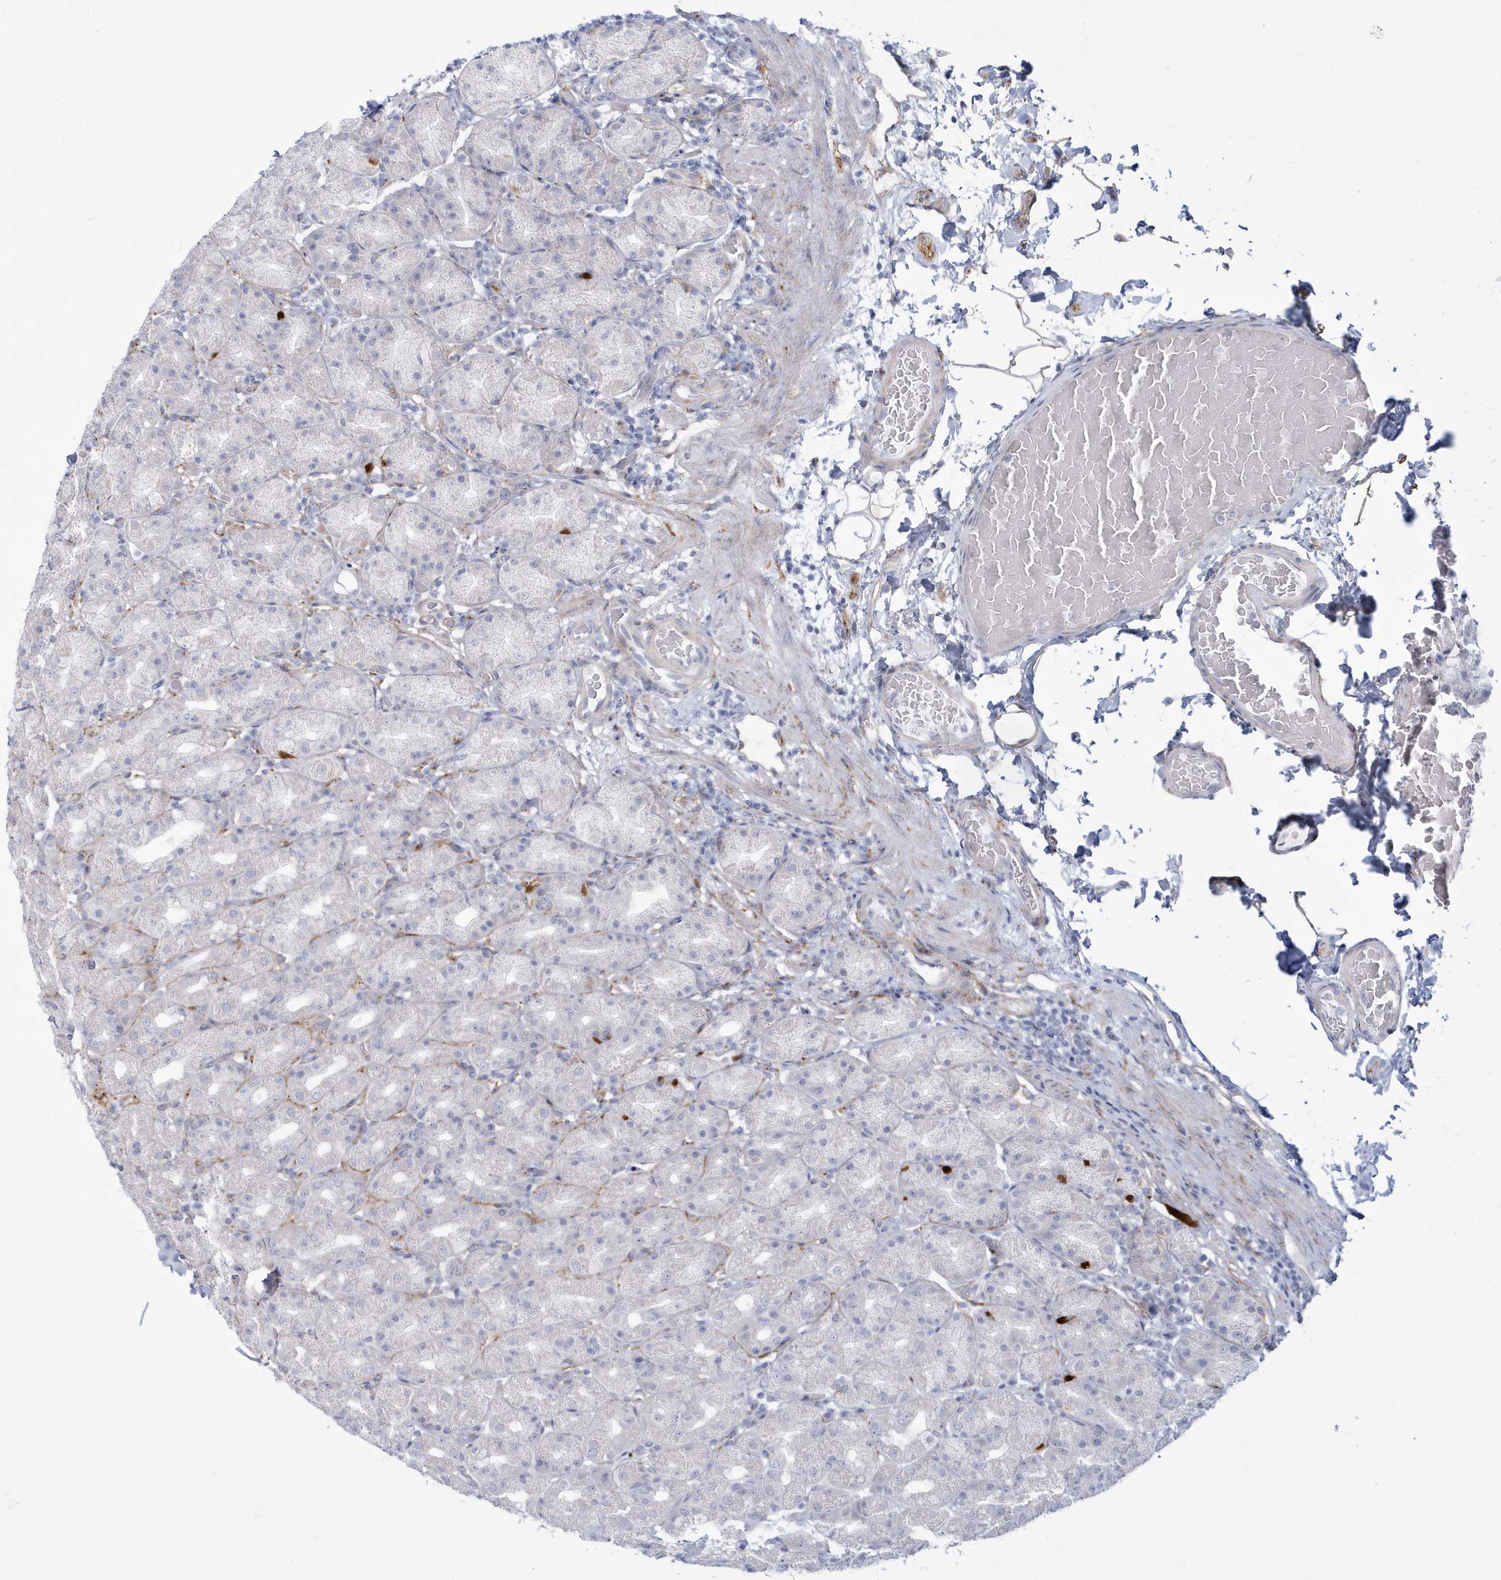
{"staining": {"intensity": "strong", "quantity": "<25%", "location": "cytoplasmic/membranous"}, "tissue": "stomach", "cell_type": "Glandular cells", "image_type": "normal", "snomed": [{"axis": "morphology", "description": "Normal tissue, NOS"}, {"axis": "topography", "description": "Stomach, upper"}], "caption": "Protein analysis of normal stomach shows strong cytoplasmic/membranous expression in about <25% of glandular cells.", "gene": "WDR27", "patient": {"sex": "male", "age": 68}}